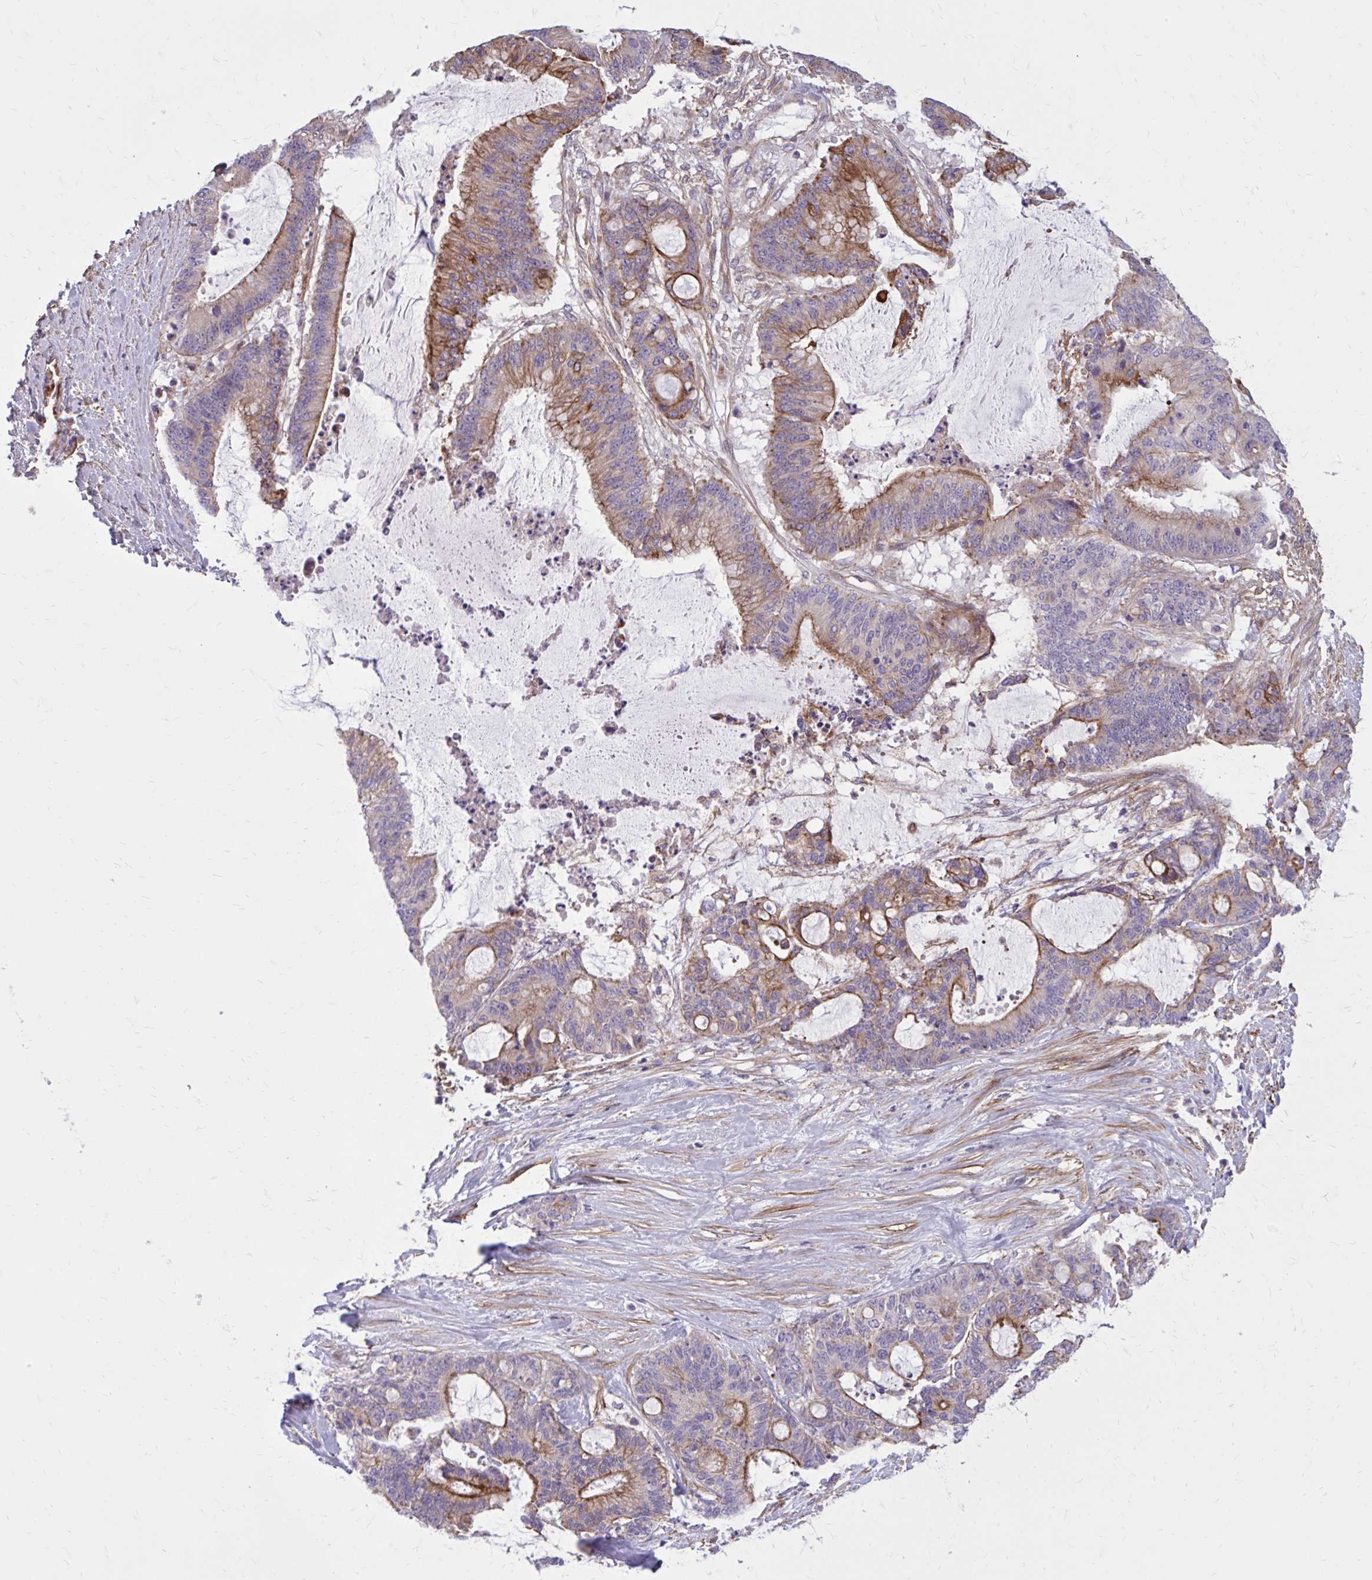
{"staining": {"intensity": "moderate", "quantity": "25%-75%", "location": "cytoplasmic/membranous"}, "tissue": "liver cancer", "cell_type": "Tumor cells", "image_type": "cancer", "snomed": [{"axis": "morphology", "description": "Normal tissue, NOS"}, {"axis": "morphology", "description": "Cholangiocarcinoma"}, {"axis": "topography", "description": "Liver"}, {"axis": "topography", "description": "Peripheral nerve tissue"}], "caption": "This image reveals IHC staining of human liver cancer, with medium moderate cytoplasmic/membranous expression in about 25%-75% of tumor cells.", "gene": "FAP", "patient": {"sex": "female", "age": 73}}